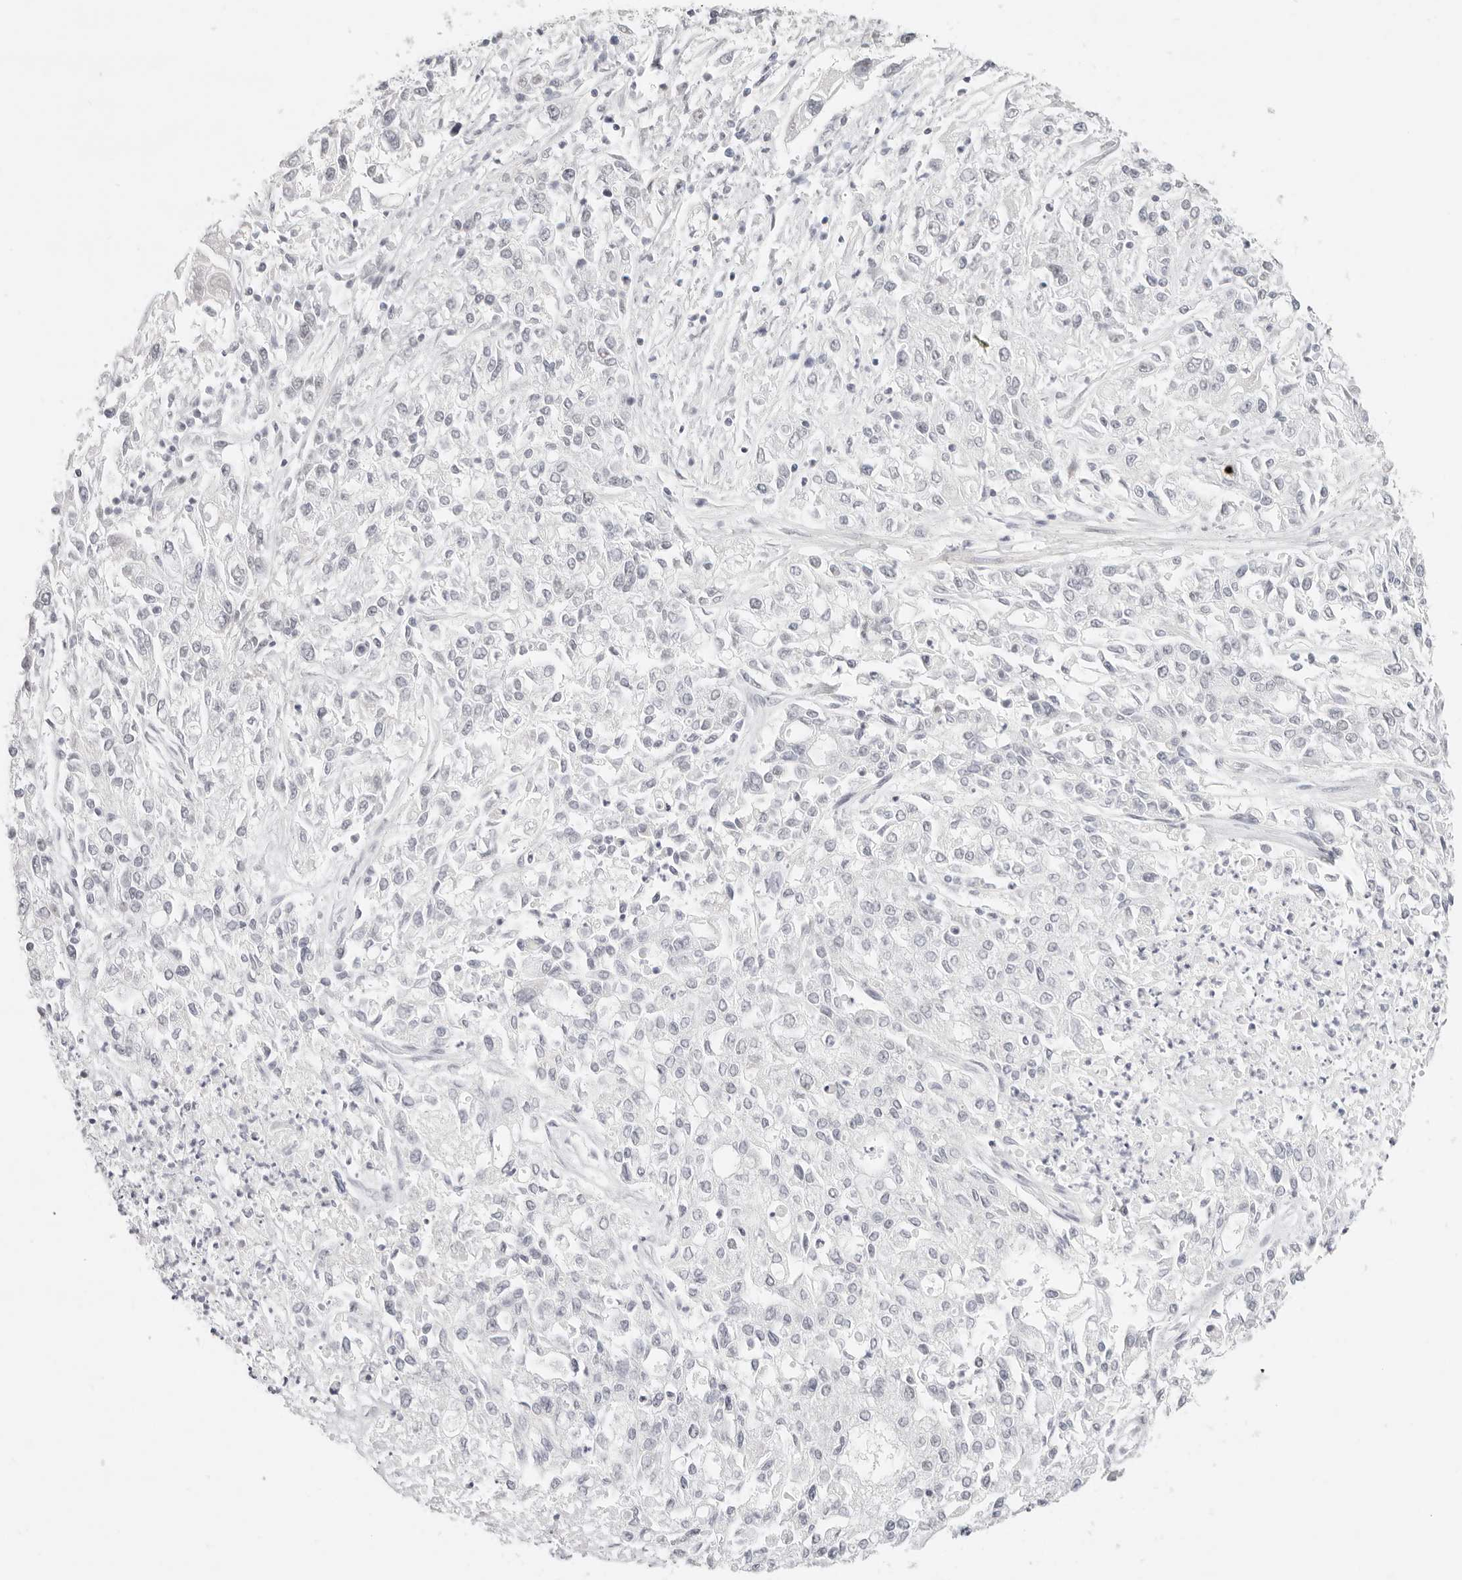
{"staining": {"intensity": "negative", "quantity": "none", "location": "none"}, "tissue": "endometrial cancer", "cell_type": "Tumor cells", "image_type": "cancer", "snomed": [{"axis": "morphology", "description": "Adenocarcinoma, NOS"}, {"axis": "topography", "description": "Endometrium"}], "caption": "Tumor cells are negative for brown protein staining in adenocarcinoma (endometrial).", "gene": "ZC3H11A", "patient": {"sex": "female", "age": 49}}